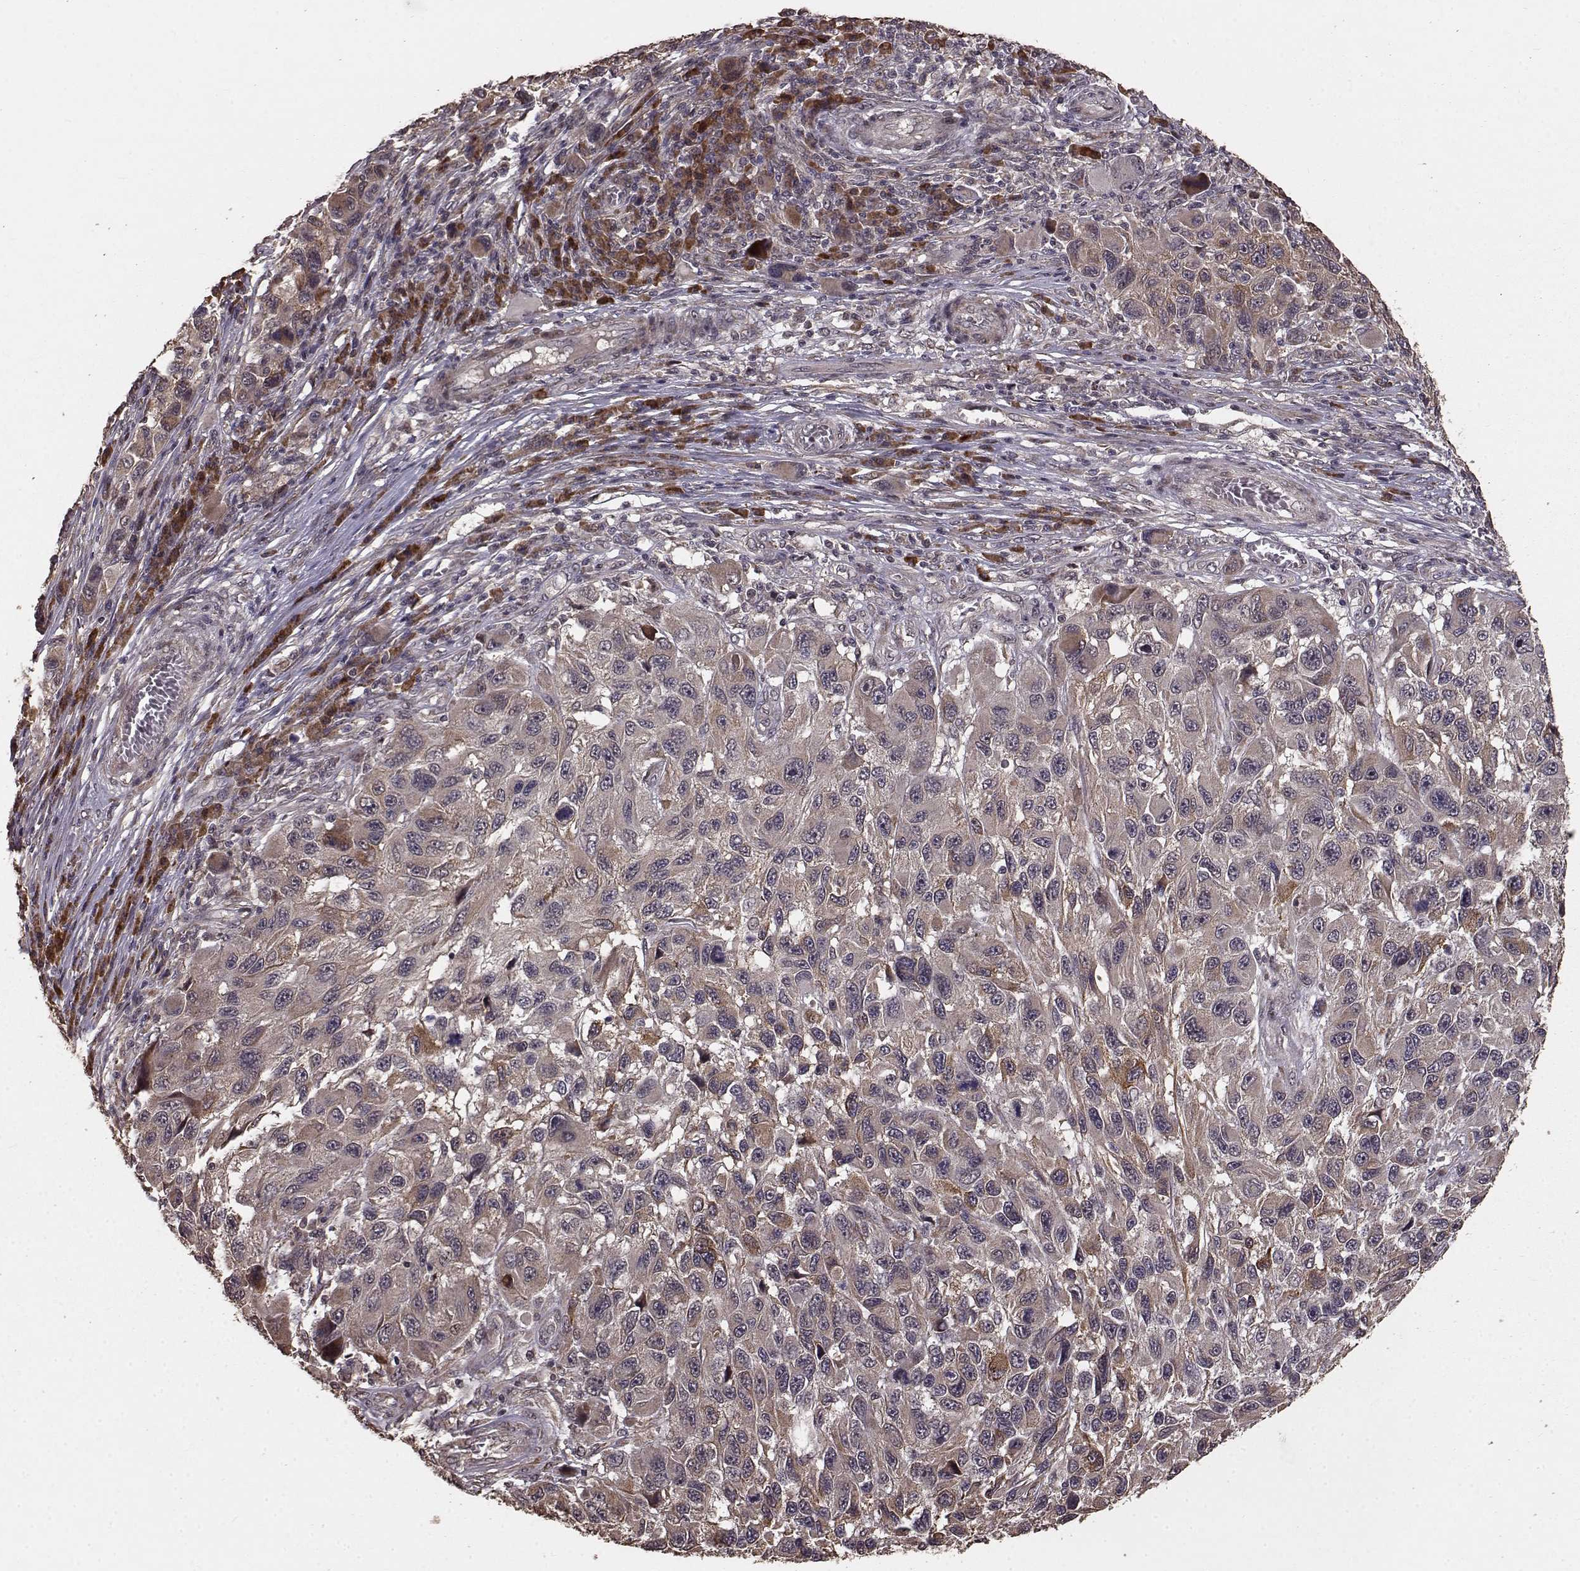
{"staining": {"intensity": "moderate", "quantity": ">75%", "location": "cytoplasmic/membranous"}, "tissue": "melanoma", "cell_type": "Tumor cells", "image_type": "cancer", "snomed": [{"axis": "morphology", "description": "Malignant melanoma, NOS"}, {"axis": "topography", "description": "Skin"}], "caption": "A photomicrograph showing moderate cytoplasmic/membranous expression in approximately >75% of tumor cells in malignant melanoma, as visualized by brown immunohistochemical staining.", "gene": "USP15", "patient": {"sex": "male", "age": 53}}